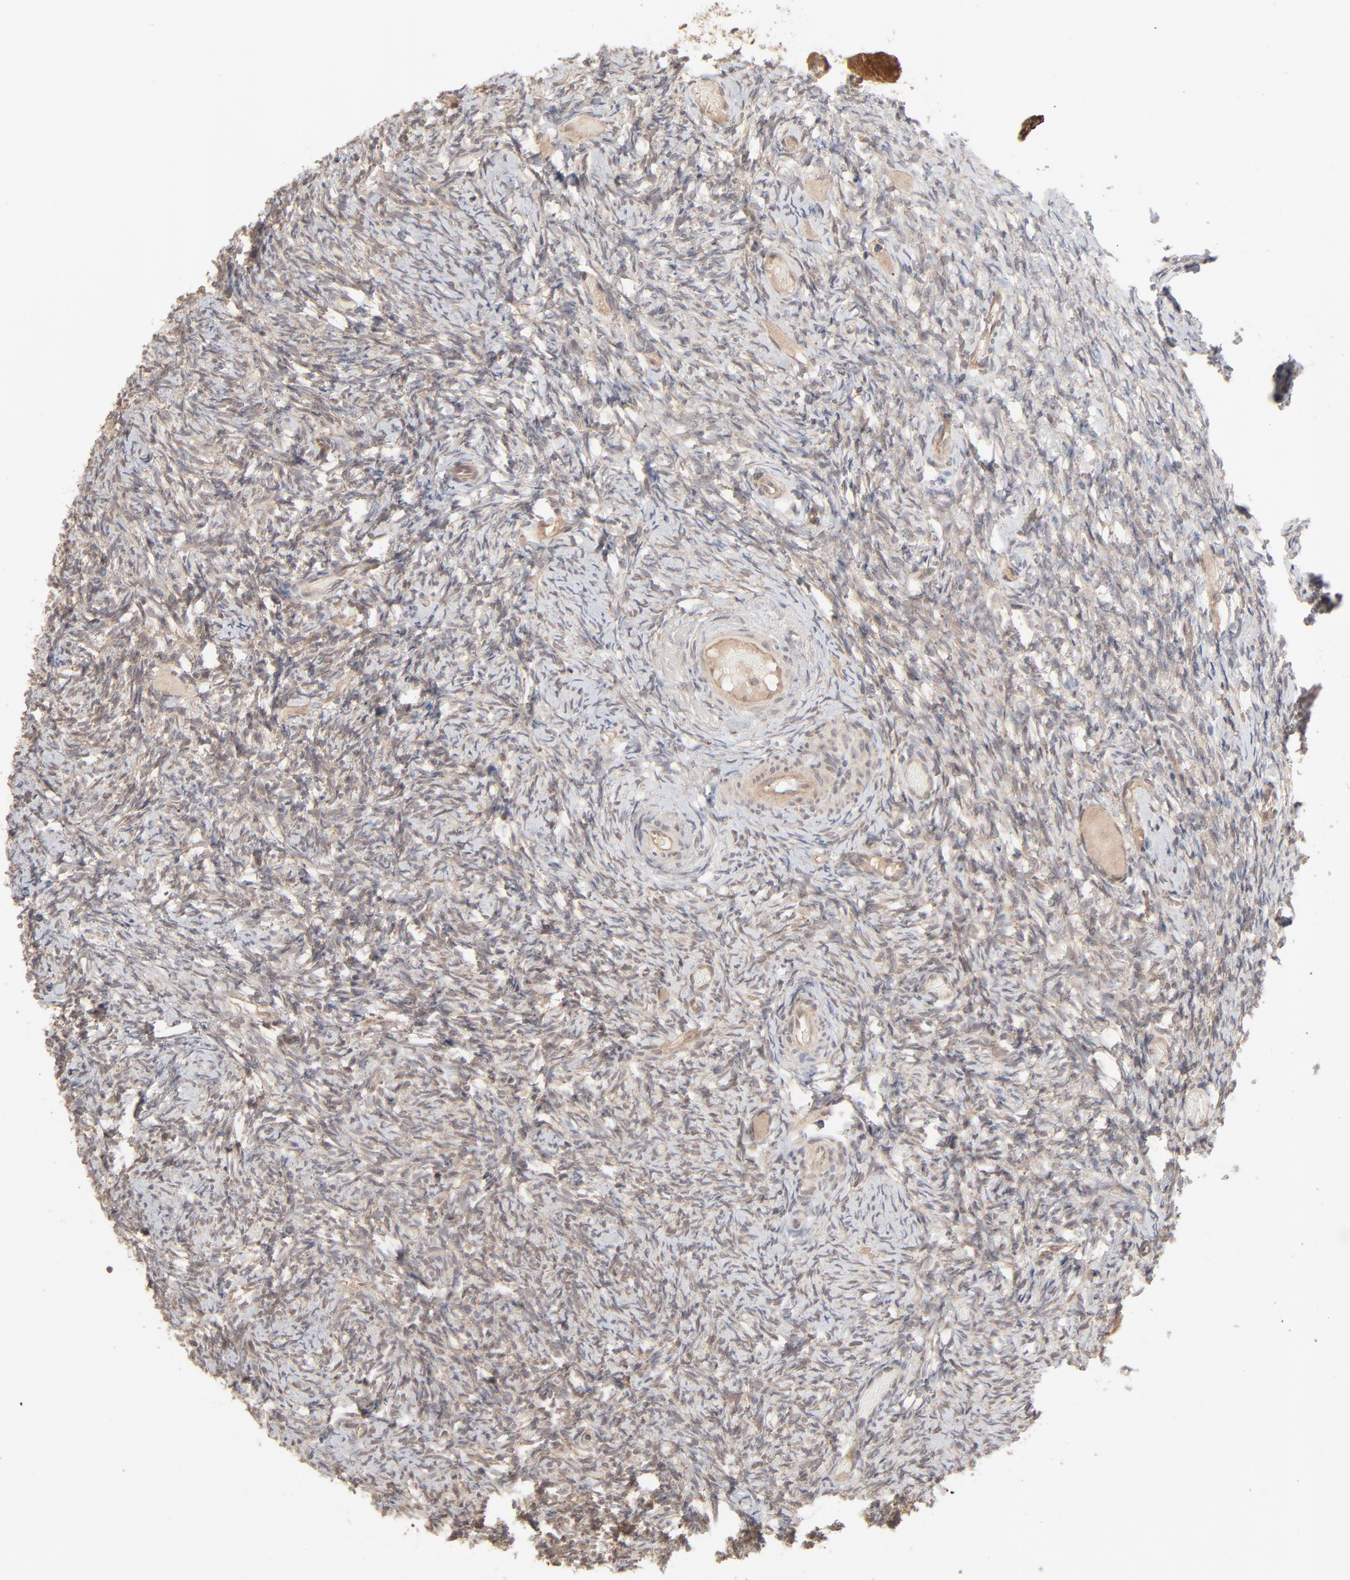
{"staining": {"intensity": "weak", "quantity": ">75%", "location": "cytoplasmic/membranous"}, "tissue": "ovary", "cell_type": "Ovarian stroma cells", "image_type": "normal", "snomed": [{"axis": "morphology", "description": "Normal tissue, NOS"}, {"axis": "topography", "description": "Ovary"}], "caption": "IHC micrograph of normal ovary stained for a protein (brown), which shows low levels of weak cytoplasmic/membranous positivity in approximately >75% of ovarian stroma cells.", "gene": "SCFD1", "patient": {"sex": "female", "age": 60}}